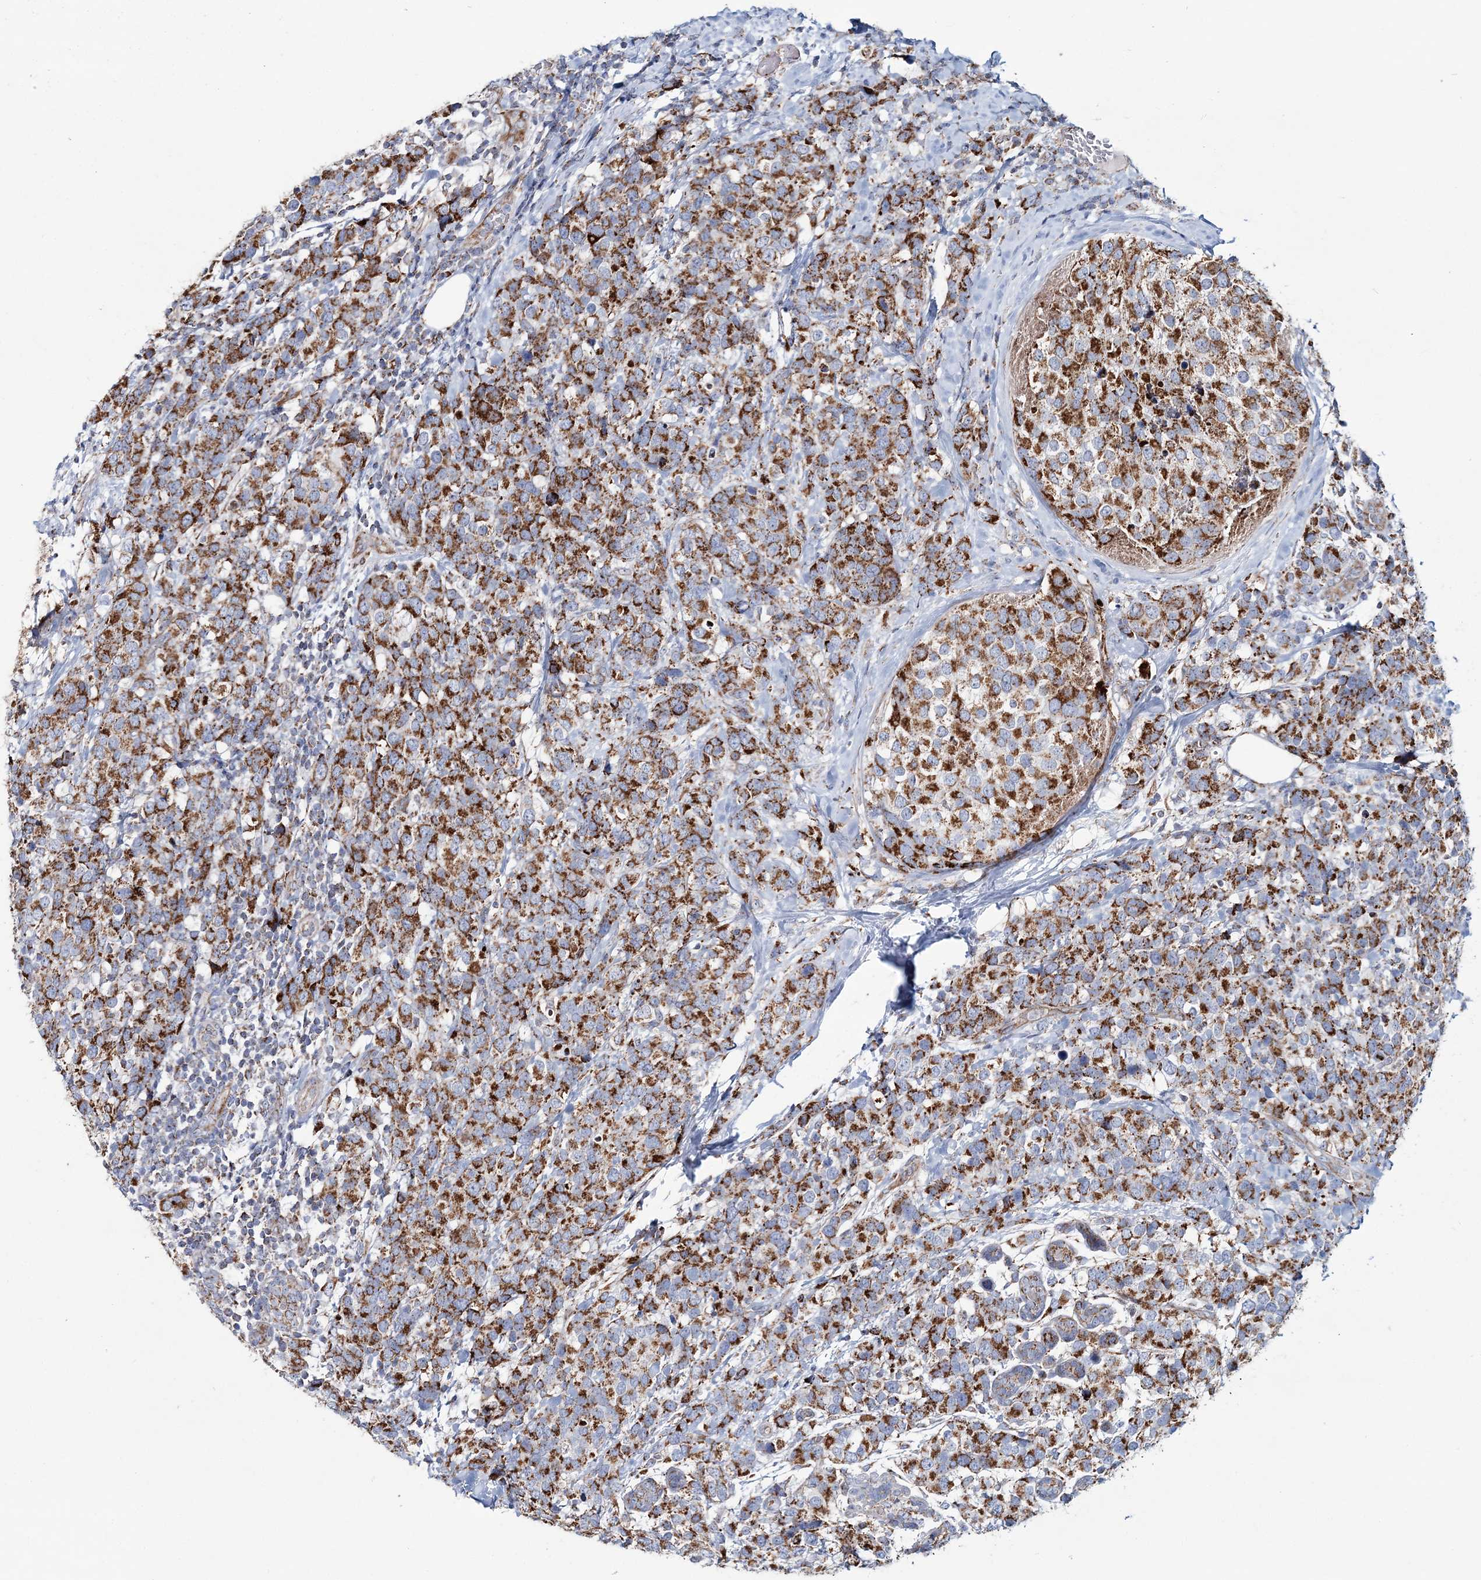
{"staining": {"intensity": "moderate", "quantity": ">75%", "location": "cytoplasmic/membranous"}, "tissue": "breast cancer", "cell_type": "Tumor cells", "image_type": "cancer", "snomed": [{"axis": "morphology", "description": "Lobular carcinoma"}, {"axis": "topography", "description": "Breast"}], "caption": "A brown stain labels moderate cytoplasmic/membranous positivity of a protein in breast cancer (lobular carcinoma) tumor cells.", "gene": "ARHGAP6", "patient": {"sex": "female", "age": 59}}